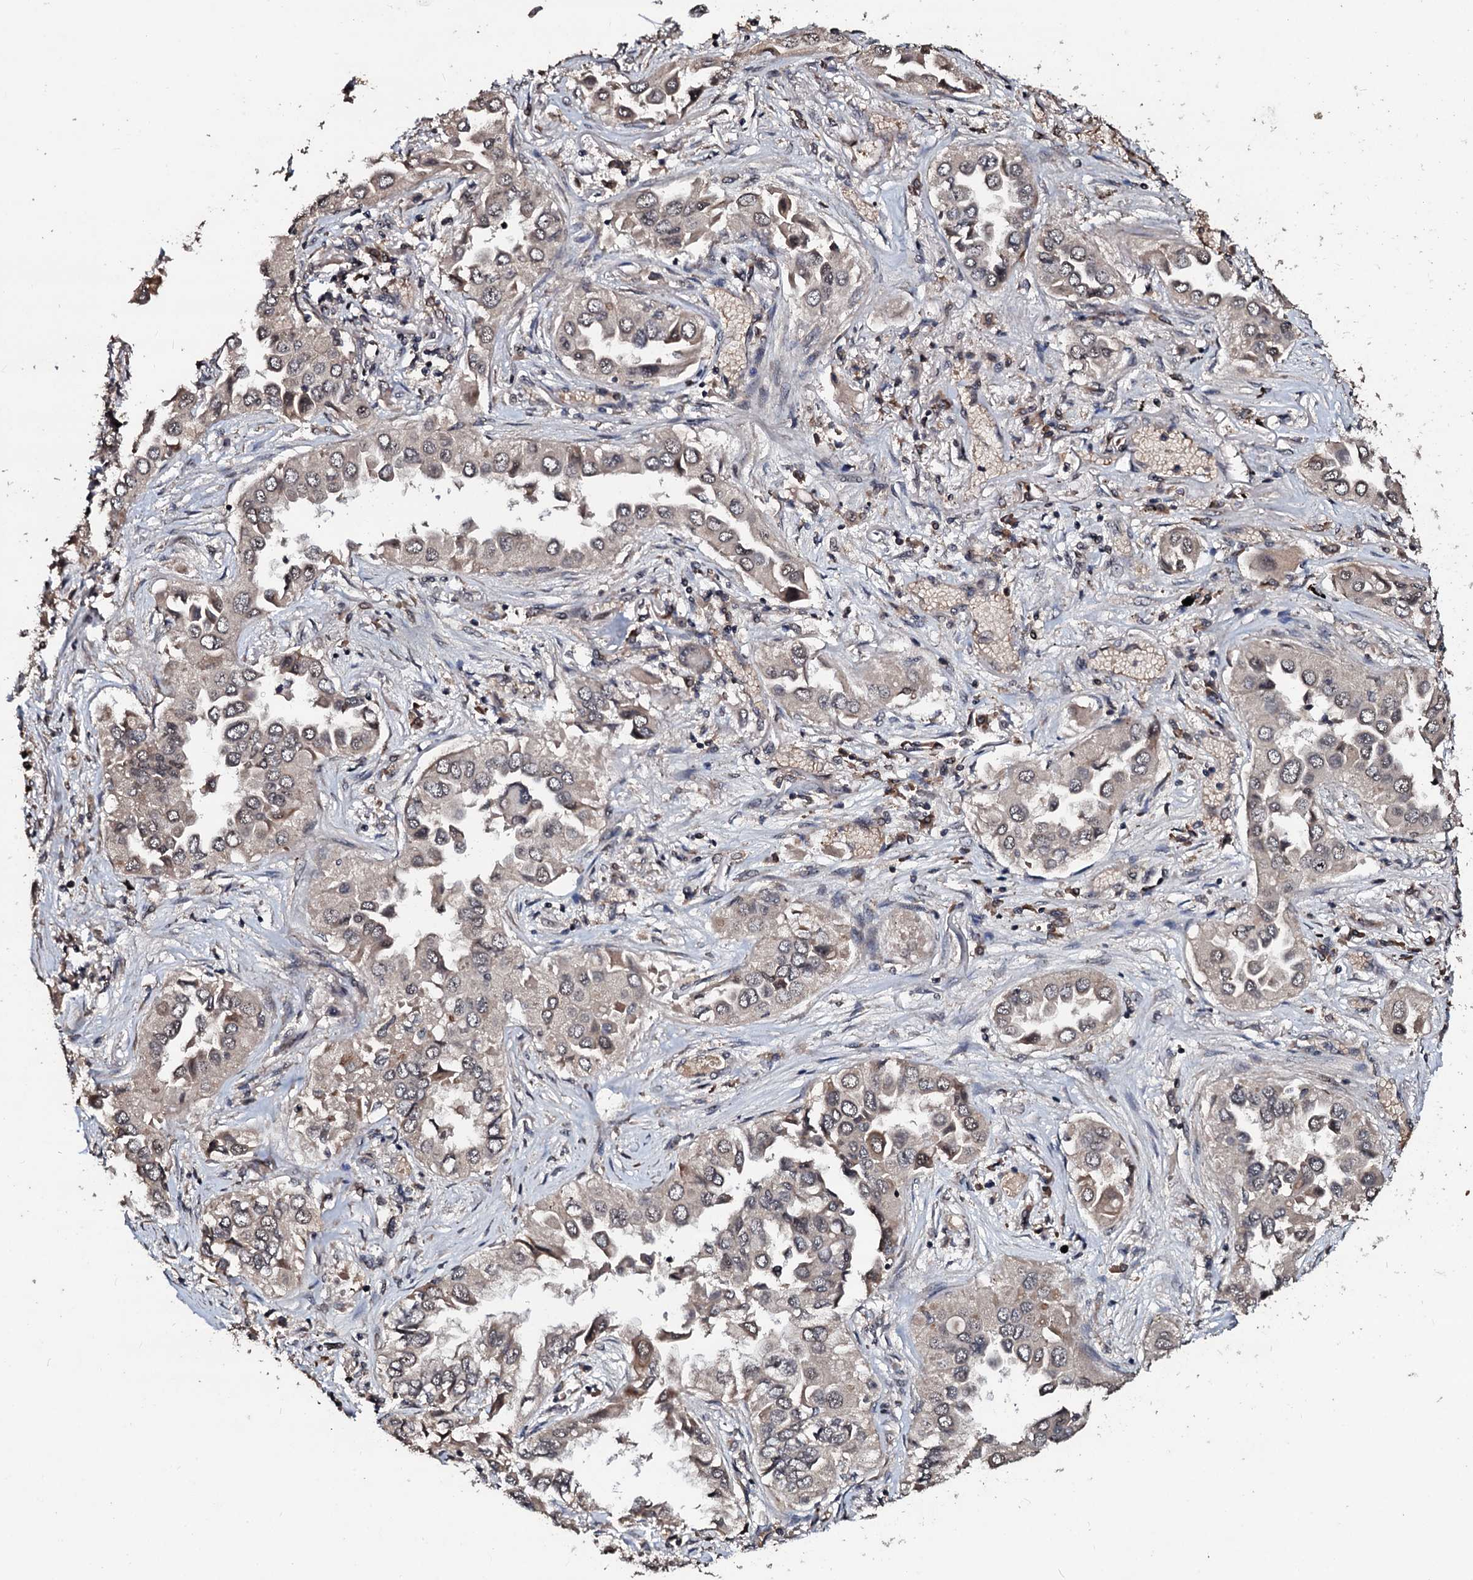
{"staining": {"intensity": "moderate", "quantity": "25%-75%", "location": "cytoplasmic/membranous,nuclear"}, "tissue": "lung cancer", "cell_type": "Tumor cells", "image_type": "cancer", "snomed": [{"axis": "morphology", "description": "Adenocarcinoma, NOS"}, {"axis": "topography", "description": "Lung"}], "caption": "Lung adenocarcinoma tissue exhibits moderate cytoplasmic/membranous and nuclear expression in about 25%-75% of tumor cells", "gene": "SUPT7L", "patient": {"sex": "female", "age": 76}}